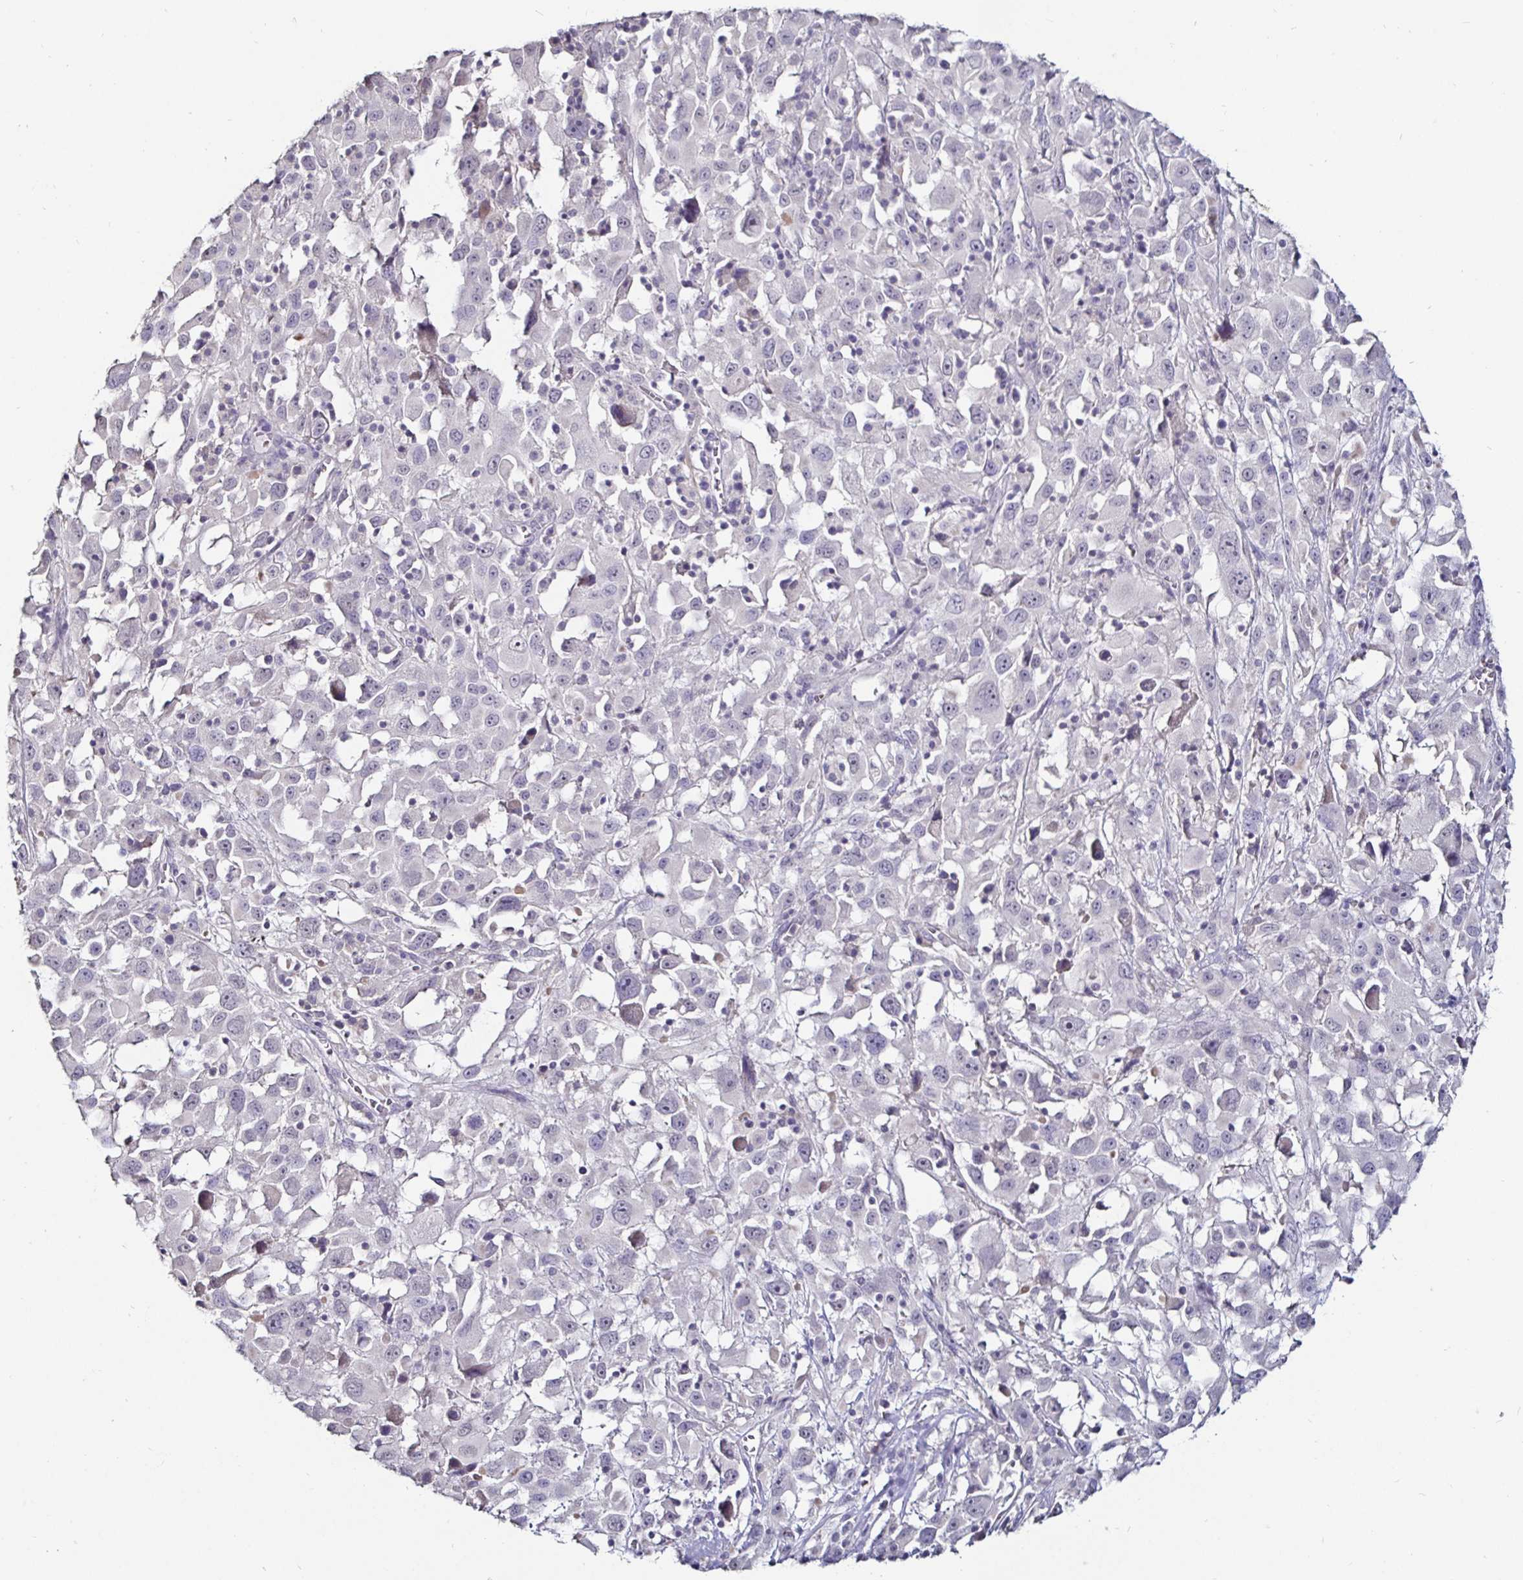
{"staining": {"intensity": "negative", "quantity": "none", "location": "none"}, "tissue": "melanoma", "cell_type": "Tumor cells", "image_type": "cancer", "snomed": [{"axis": "morphology", "description": "Malignant melanoma, Metastatic site"}, {"axis": "topography", "description": "Soft tissue"}], "caption": "IHC of human malignant melanoma (metastatic site) reveals no expression in tumor cells.", "gene": "FAIM2", "patient": {"sex": "male", "age": 50}}